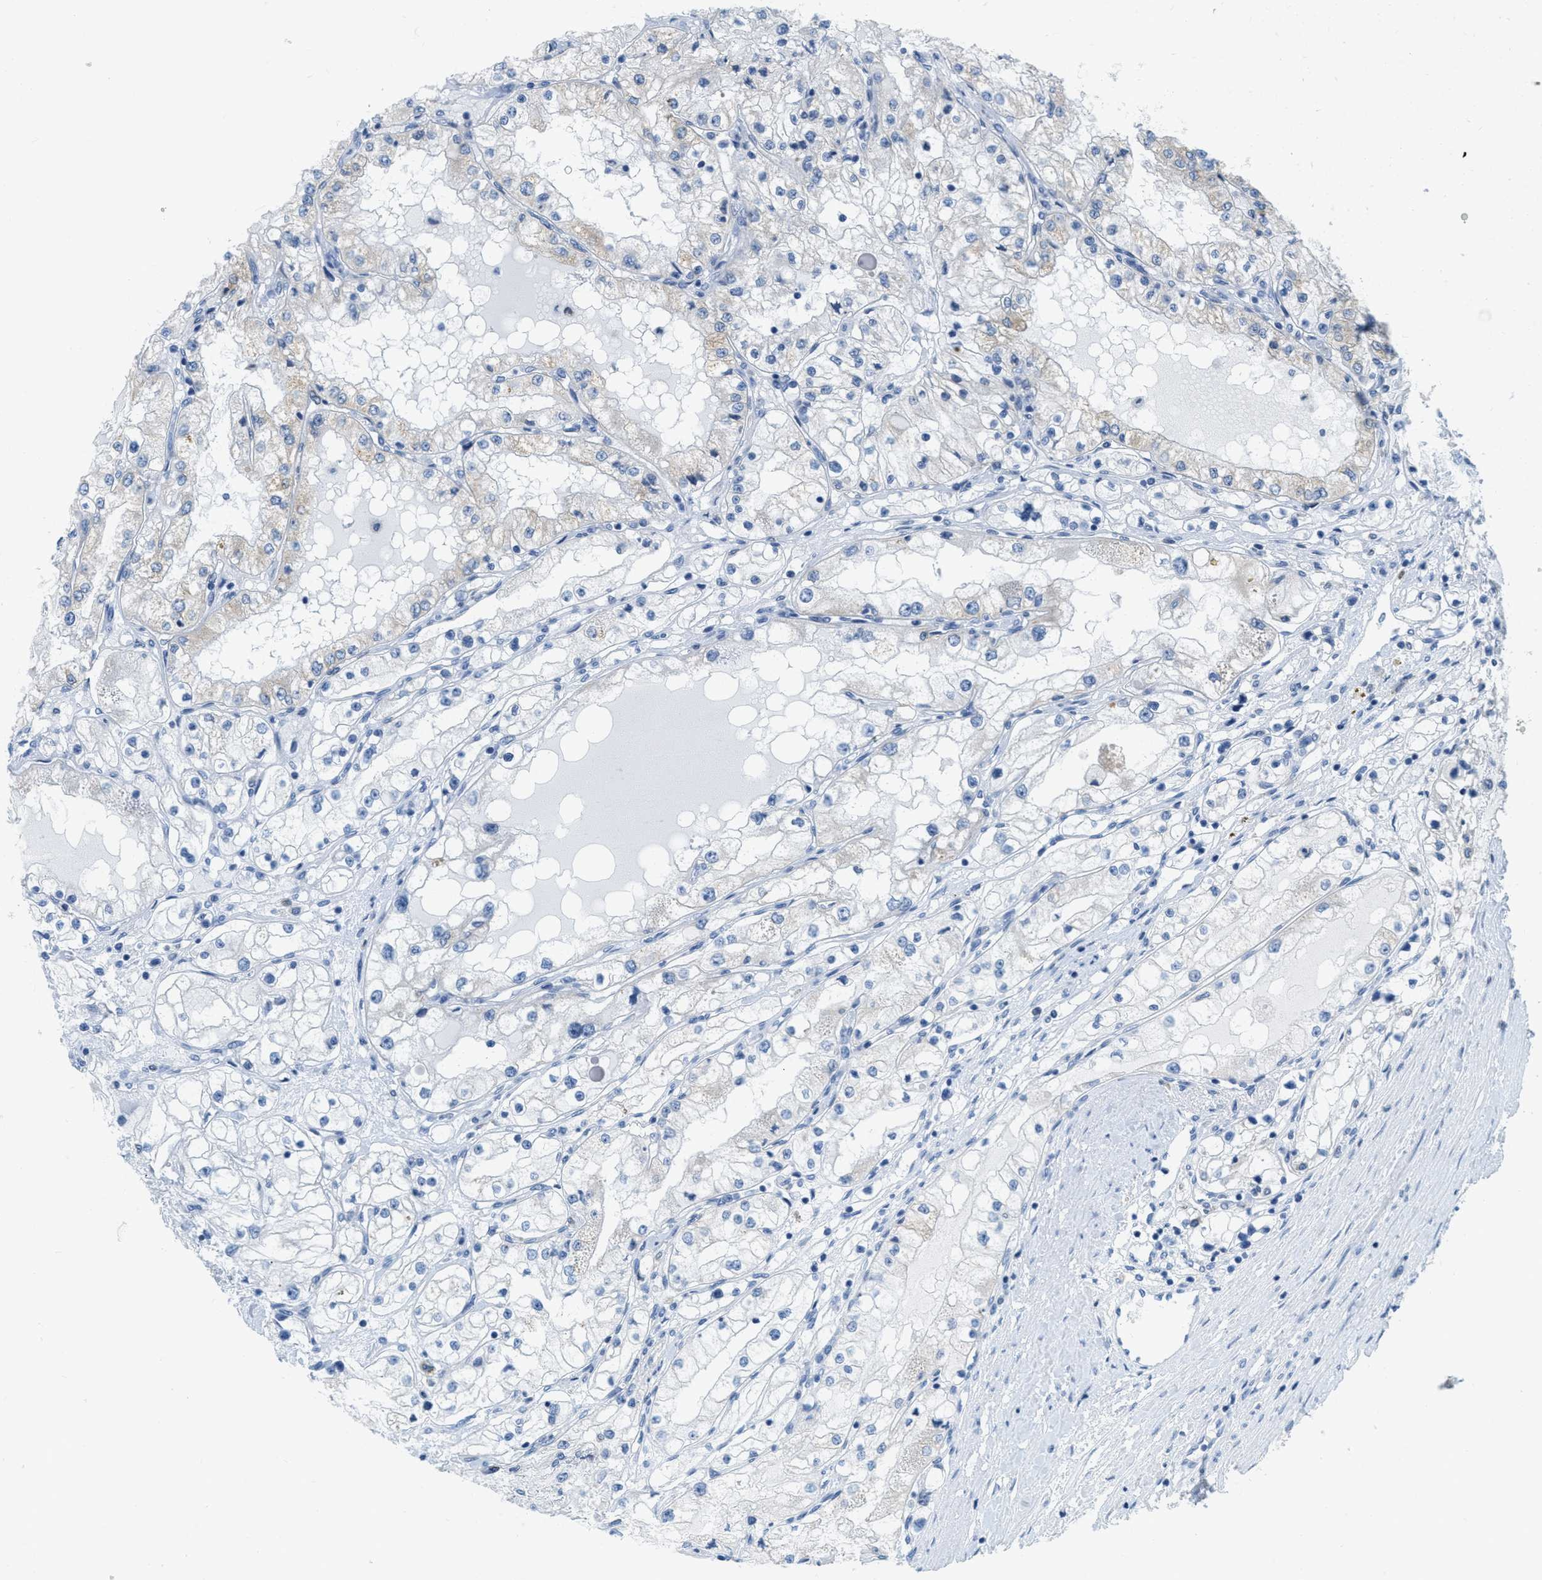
{"staining": {"intensity": "negative", "quantity": "none", "location": "none"}, "tissue": "renal cancer", "cell_type": "Tumor cells", "image_type": "cancer", "snomed": [{"axis": "morphology", "description": "Adenocarcinoma, NOS"}, {"axis": "topography", "description": "Kidney"}], "caption": "There is no significant staining in tumor cells of adenocarcinoma (renal).", "gene": "TEX264", "patient": {"sex": "male", "age": 68}}